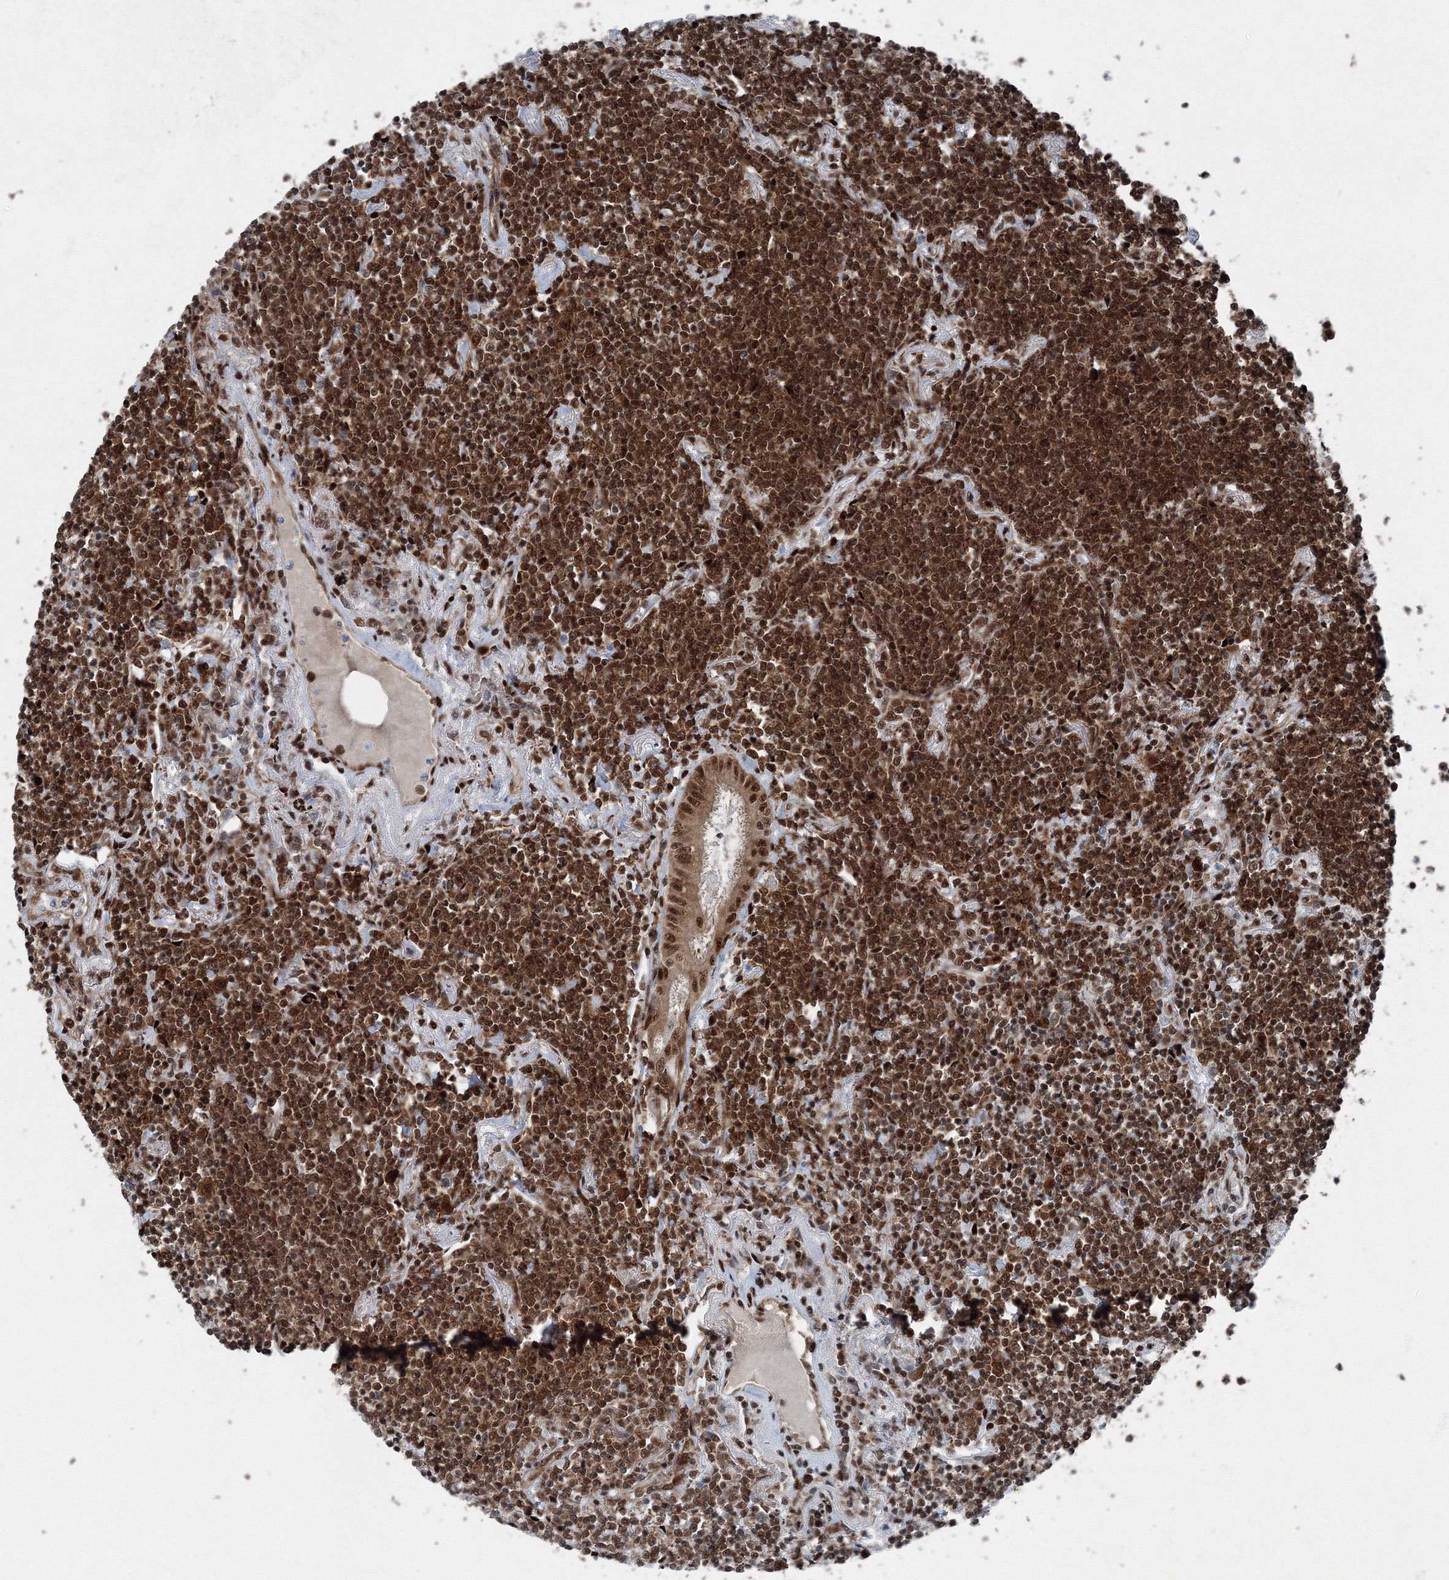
{"staining": {"intensity": "strong", "quantity": ">75%", "location": "cytoplasmic/membranous,nuclear"}, "tissue": "lymphoma", "cell_type": "Tumor cells", "image_type": "cancer", "snomed": [{"axis": "morphology", "description": "Malignant lymphoma, non-Hodgkin's type, Low grade"}, {"axis": "topography", "description": "Lung"}], "caption": "The photomicrograph demonstrates a brown stain indicating the presence of a protein in the cytoplasmic/membranous and nuclear of tumor cells in malignant lymphoma, non-Hodgkin's type (low-grade).", "gene": "SNRPC", "patient": {"sex": "female", "age": 71}}